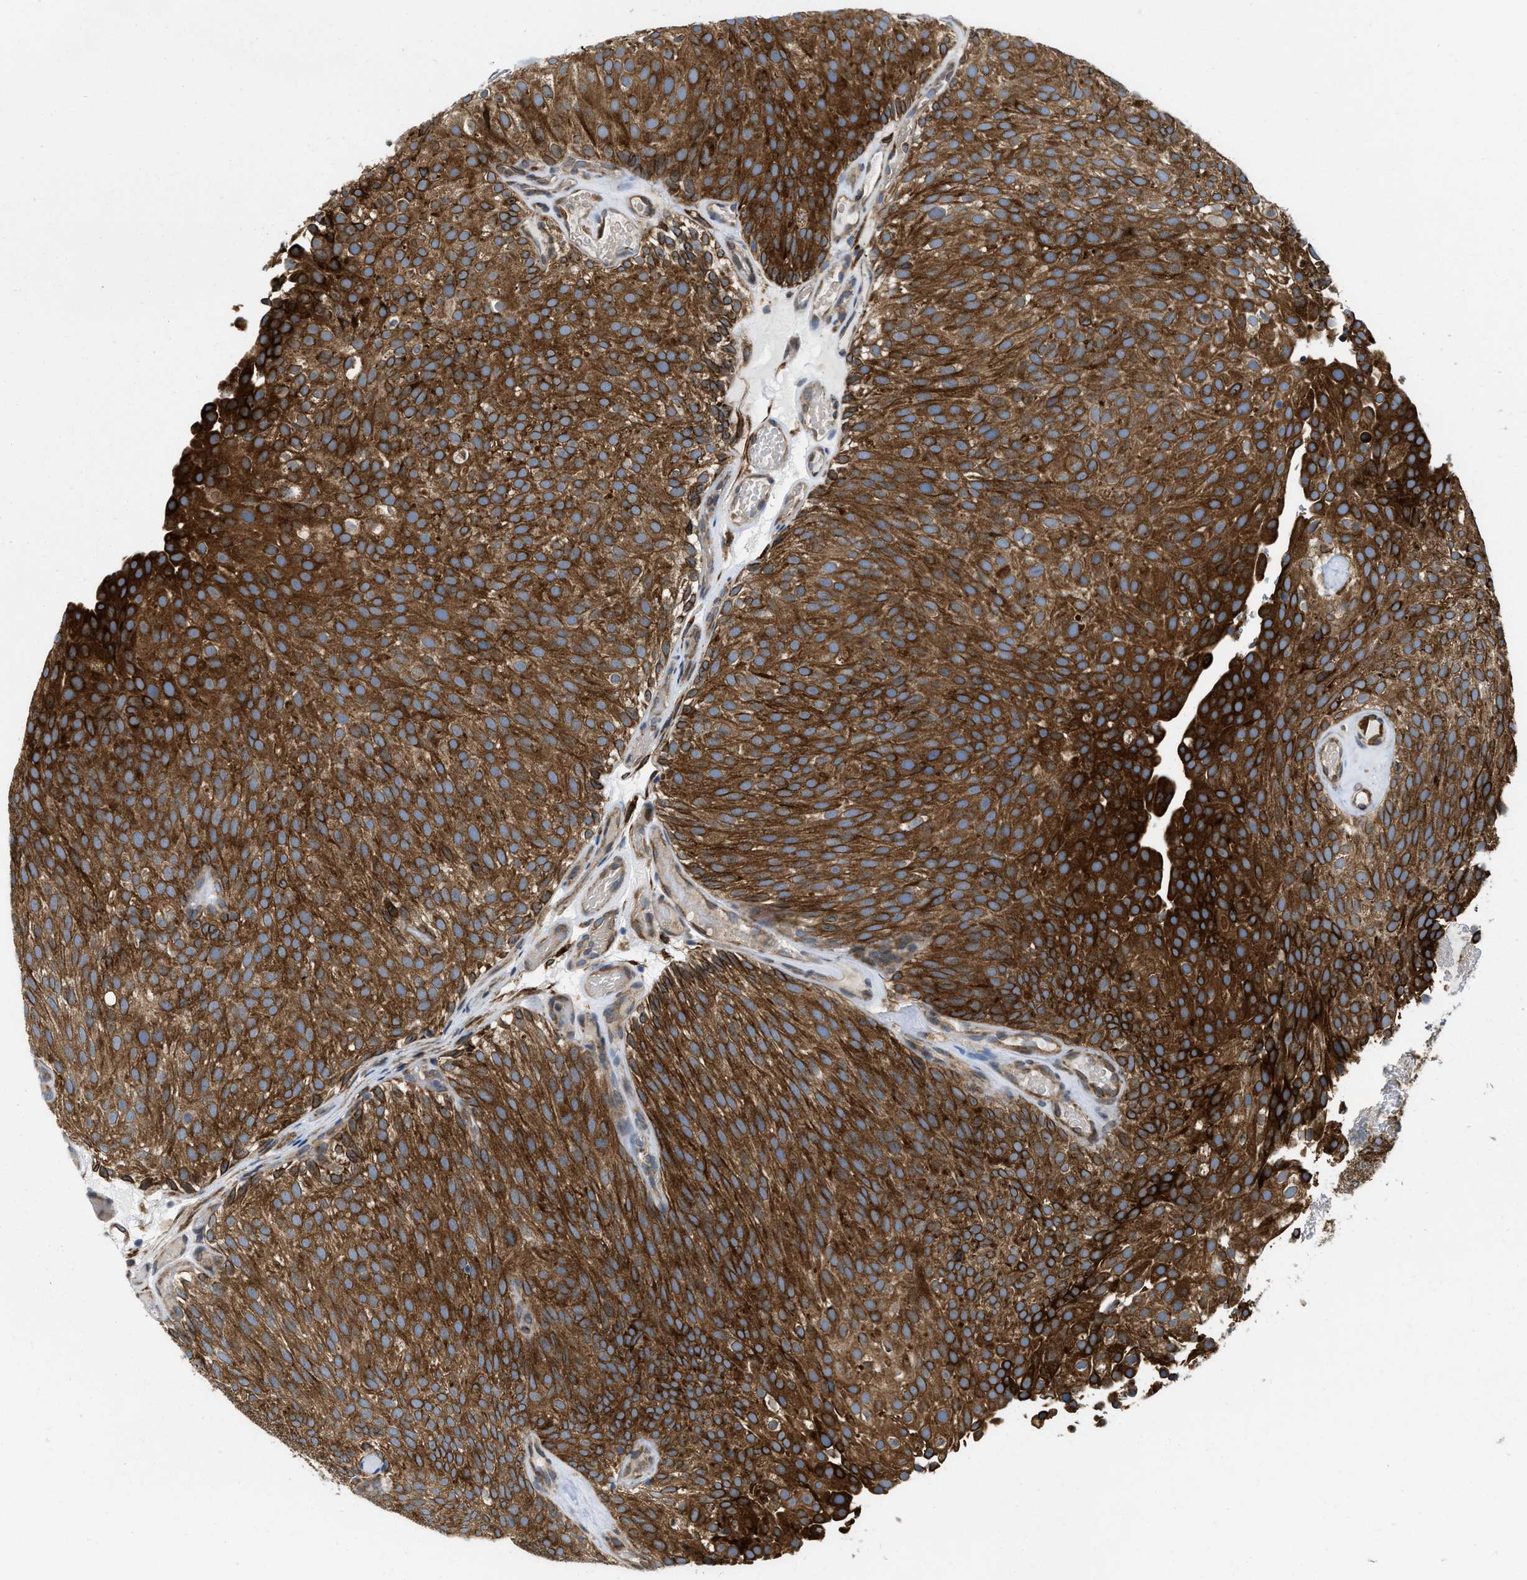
{"staining": {"intensity": "strong", "quantity": ">75%", "location": "cytoplasmic/membranous"}, "tissue": "urothelial cancer", "cell_type": "Tumor cells", "image_type": "cancer", "snomed": [{"axis": "morphology", "description": "Urothelial carcinoma, Low grade"}, {"axis": "topography", "description": "Urinary bladder"}], "caption": "Low-grade urothelial carcinoma stained with immunohistochemistry exhibits strong cytoplasmic/membranous positivity in about >75% of tumor cells. The staining is performed using DAB (3,3'-diaminobenzidine) brown chromogen to label protein expression. The nuclei are counter-stained blue using hematoxylin.", "gene": "ERLIN2", "patient": {"sex": "male", "age": 78}}